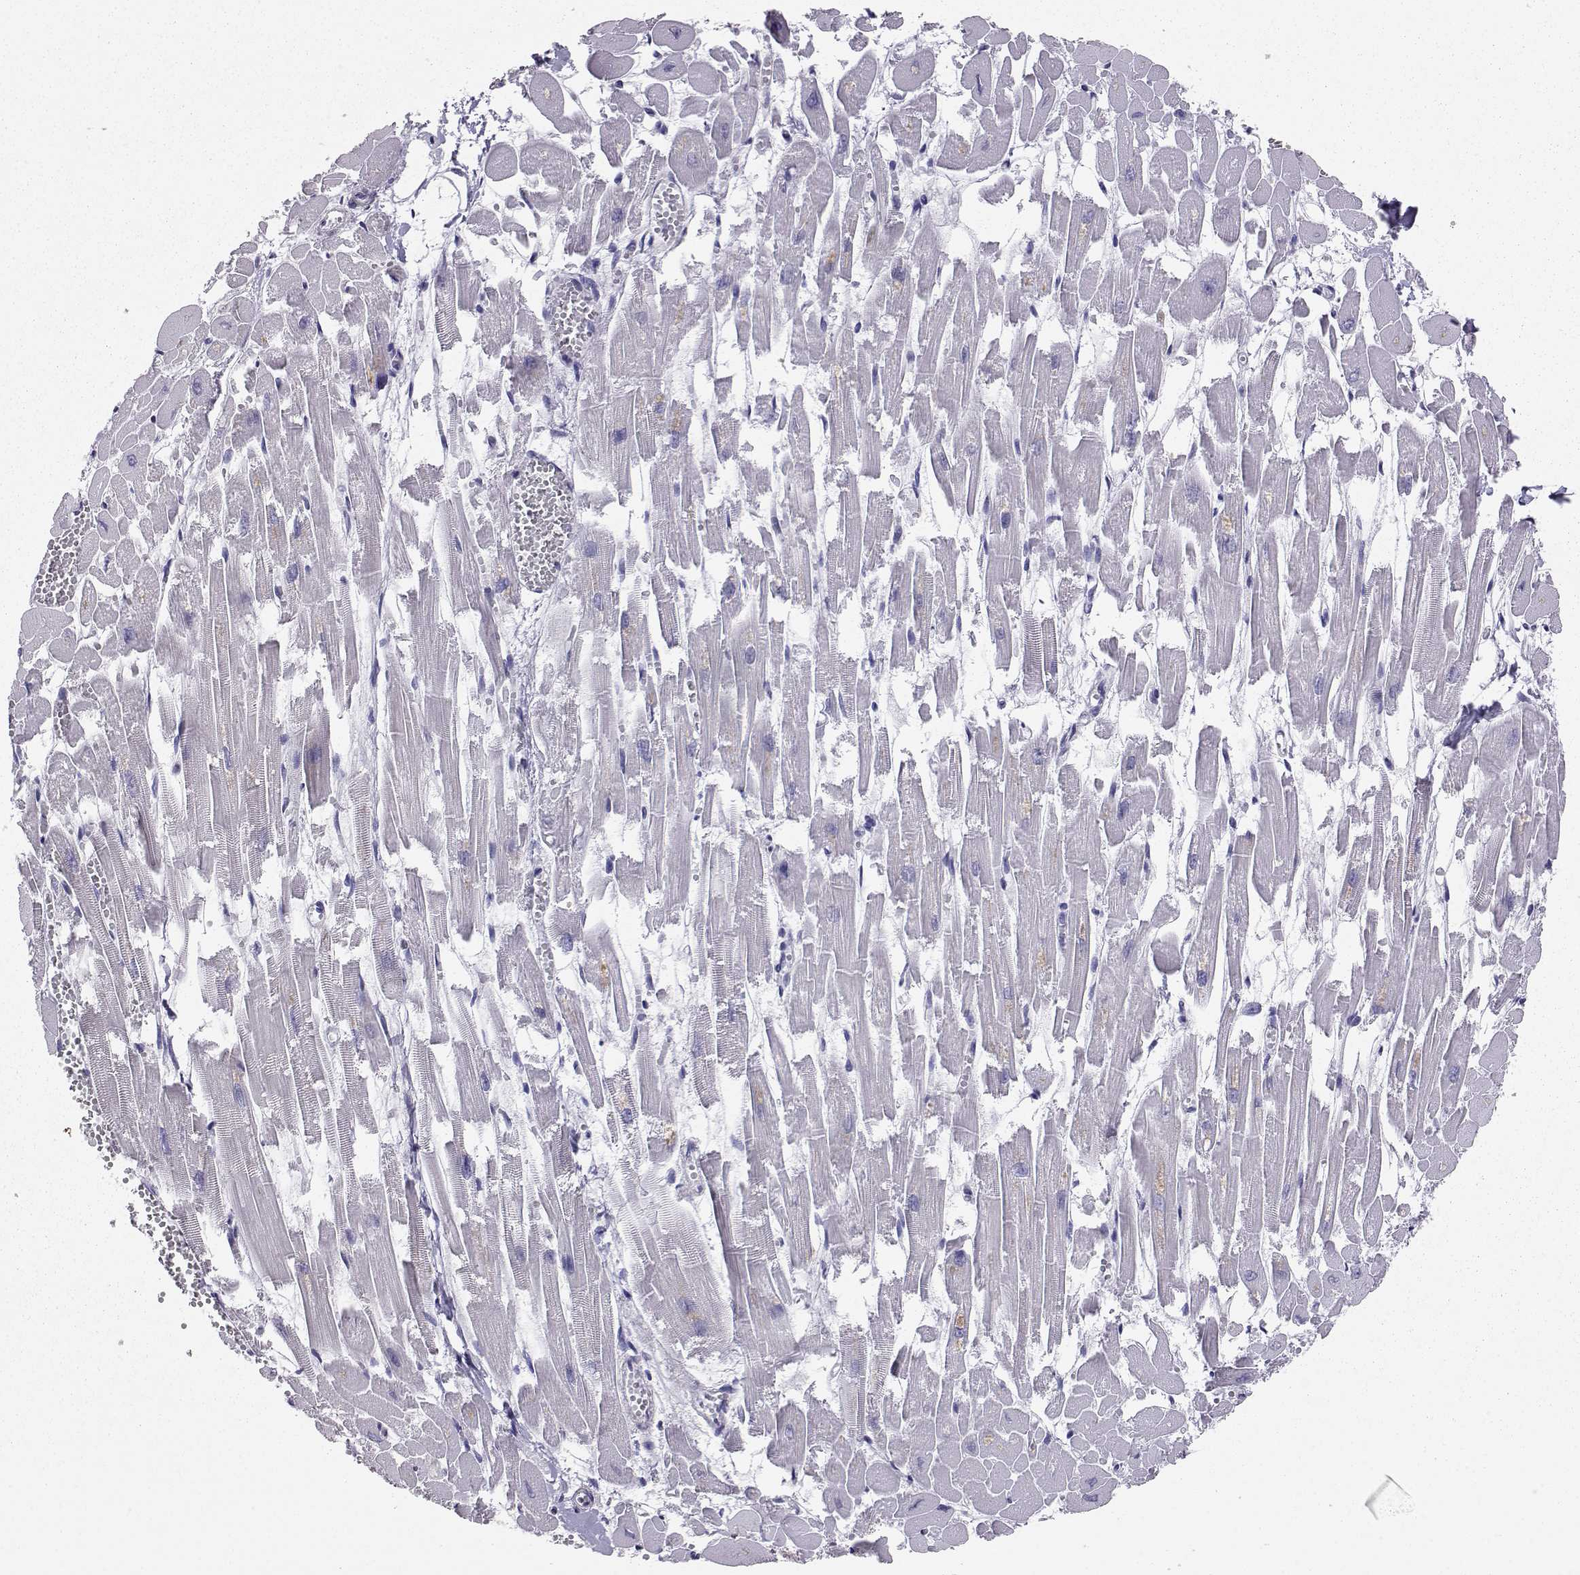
{"staining": {"intensity": "negative", "quantity": "none", "location": "none"}, "tissue": "heart muscle", "cell_type": "Cardiomyocytes", "image_type": "normal", "snomed": [{"axis": "morphology", "description": "Normal tissue, NOS"}, {"axis": "topography", "description": "Heart"}], "caption": "DAB (3,3'-diaminobenzidine) immunohistochemical staining of normal human heart muscle shows no significant staining in cardiomyocytes.", "gene": "AKR1B1", "patient": {"sex": "female", "age": 52}}